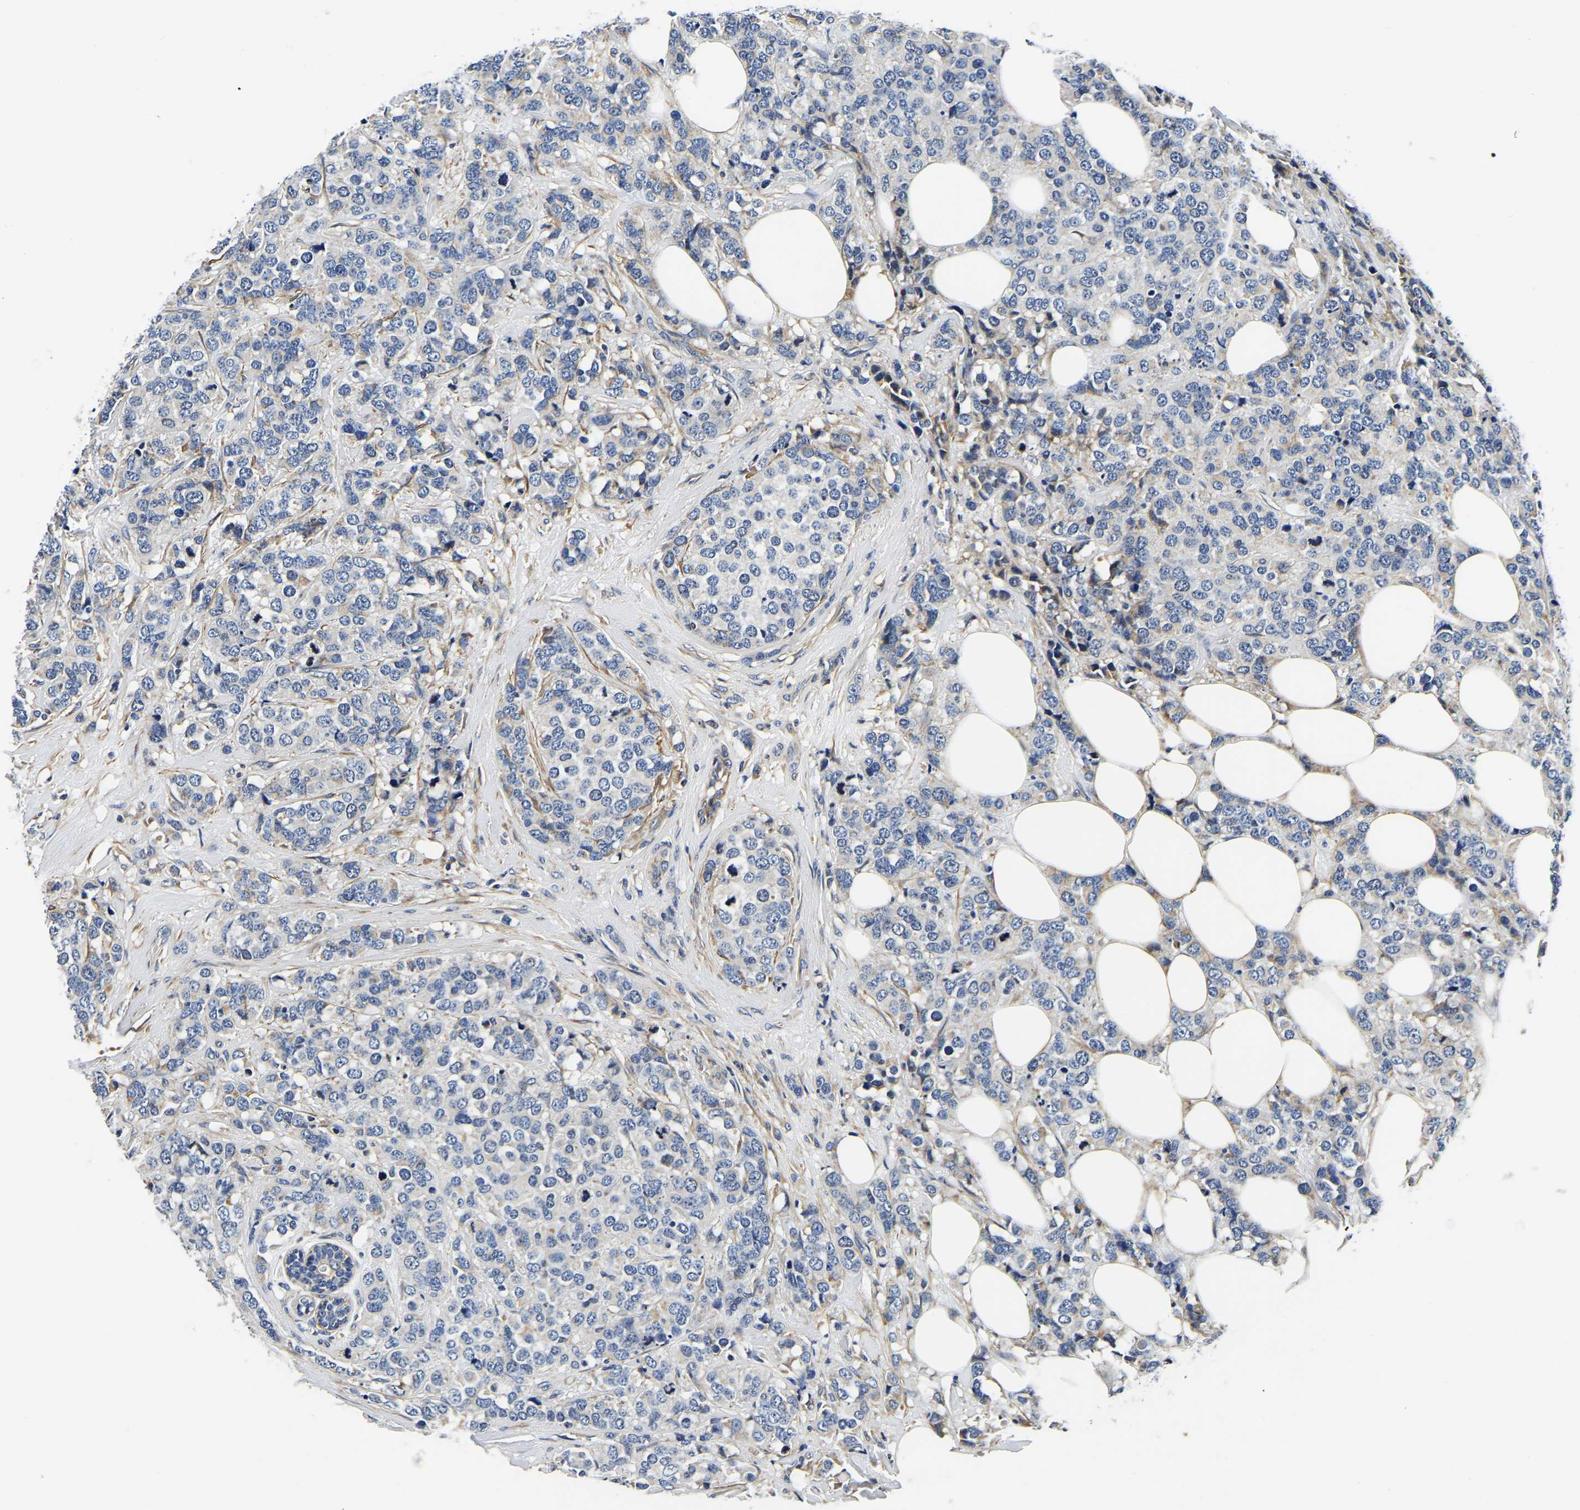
{"staining": {"intensity": "negative", "quantity": "none", "location": "none"}, "tissue": "breast cancer", "cell_type": "Tumor cells", "image_type": "cancer", "snomed": [{"axis": "morphology", "description": "Lobular carcinoma"}, {"axis": "topography", "description": "Breast"}], "caption": "DAB immunohistochemical staining of human breast cancer shows no significant expression in tumor cells.", "gene": "KCTD17", "patient": {"sex": "female", "age": 59}}